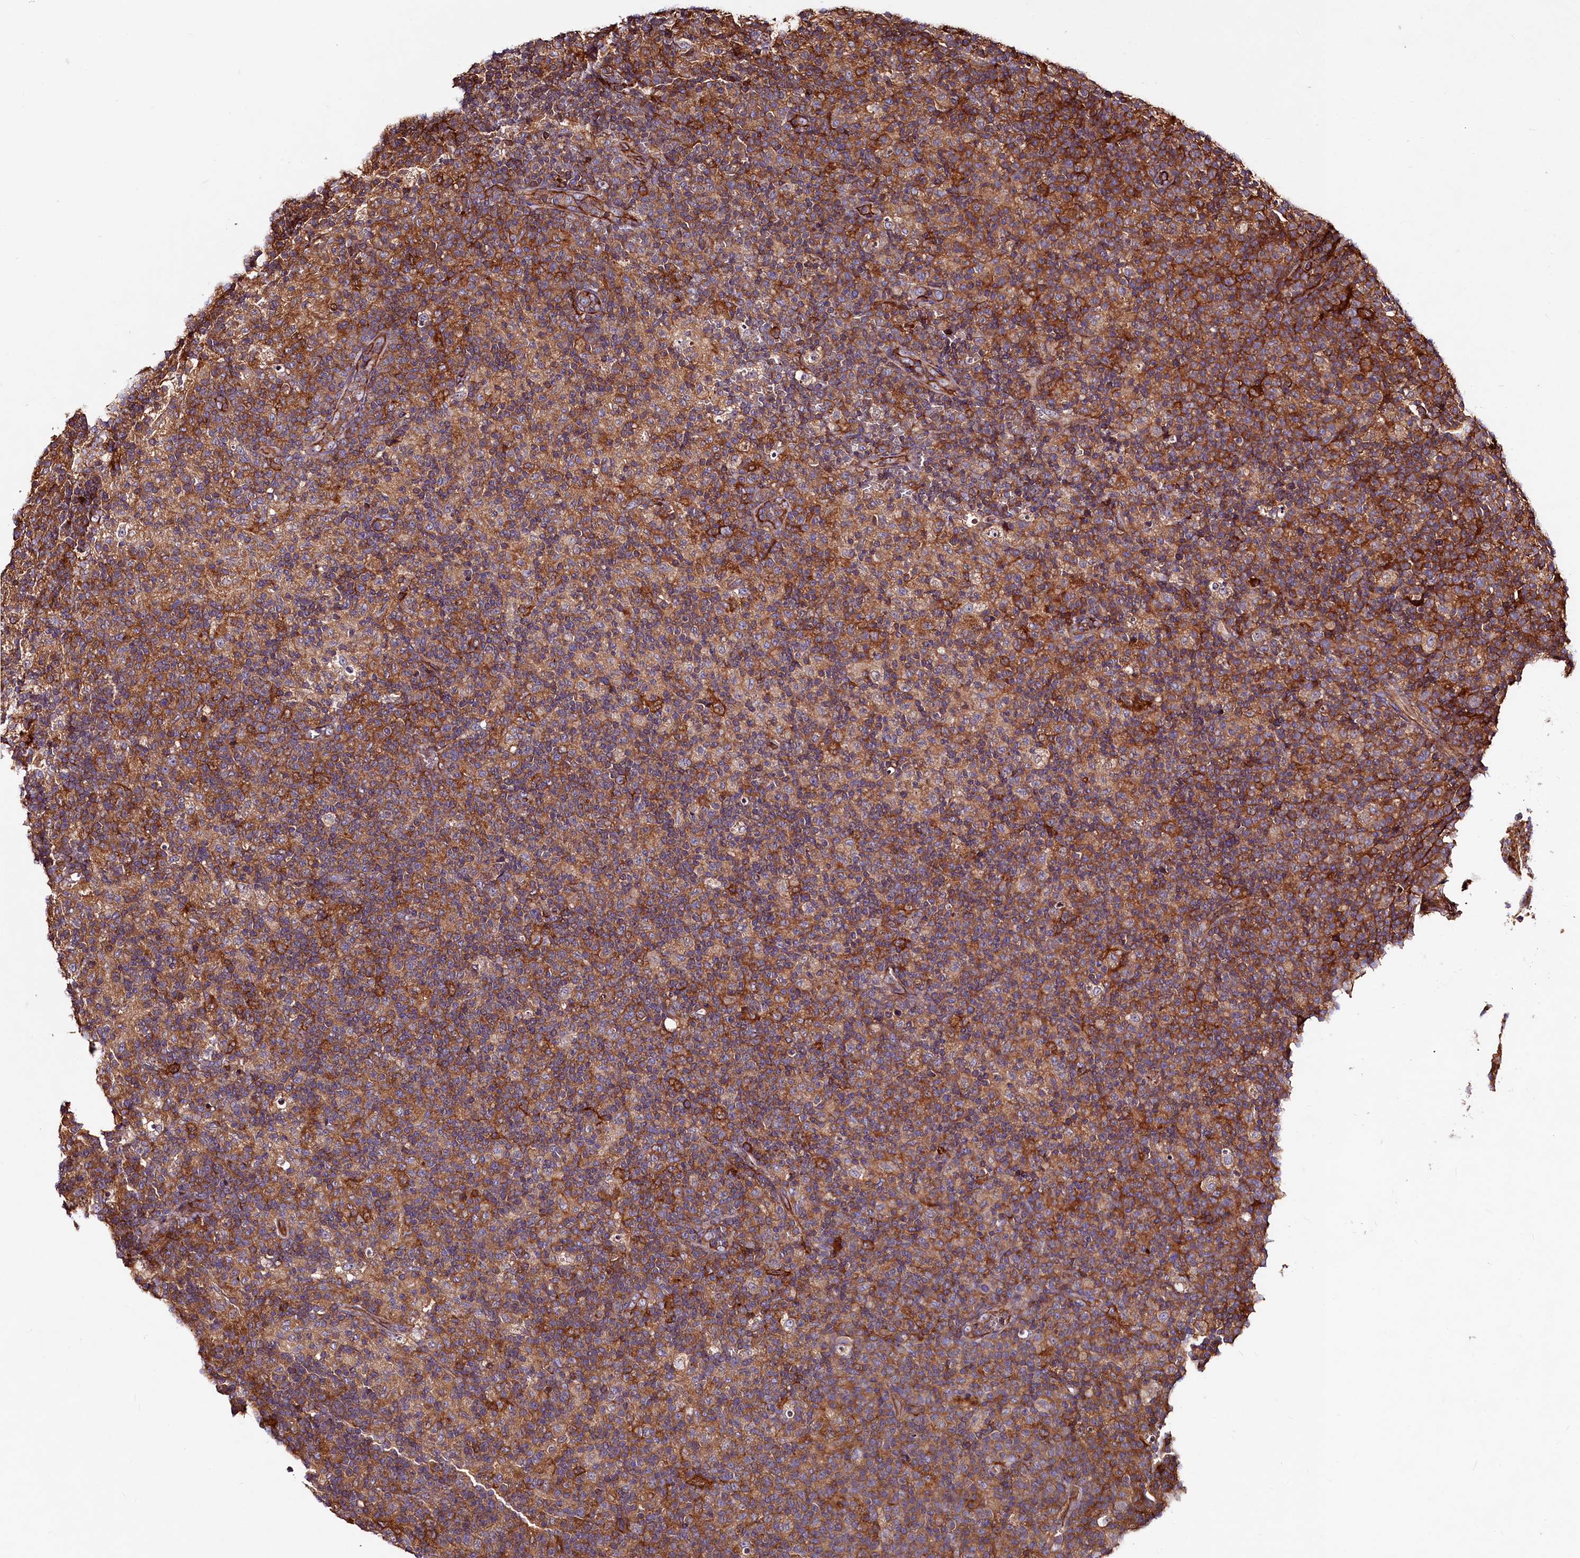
{"staining": {"intensity": "moderate", "quantity": "25%-75%", "location": "cytoplasmic/membranous"}, "tissue": "lymph node", "cell_type": "Germinal center cells", "image_type": "normal", "snomed": [{"axis": "morphology", "description": "Normal tissue, NOS"}, {"axis": "morphology", "description": "Inflammation, NOS"}, {"axis": "topography", "description": "Lymph node"}], "caption": "Moderate cytoplasmic/membranous positivity is present in about 25%-75% of germinal center cells in normal lymph node. (IHC, brightfield microscopy, high magnification).", "gene": "KLHDC4", "patient": {"sex": "male", "age": 55}}